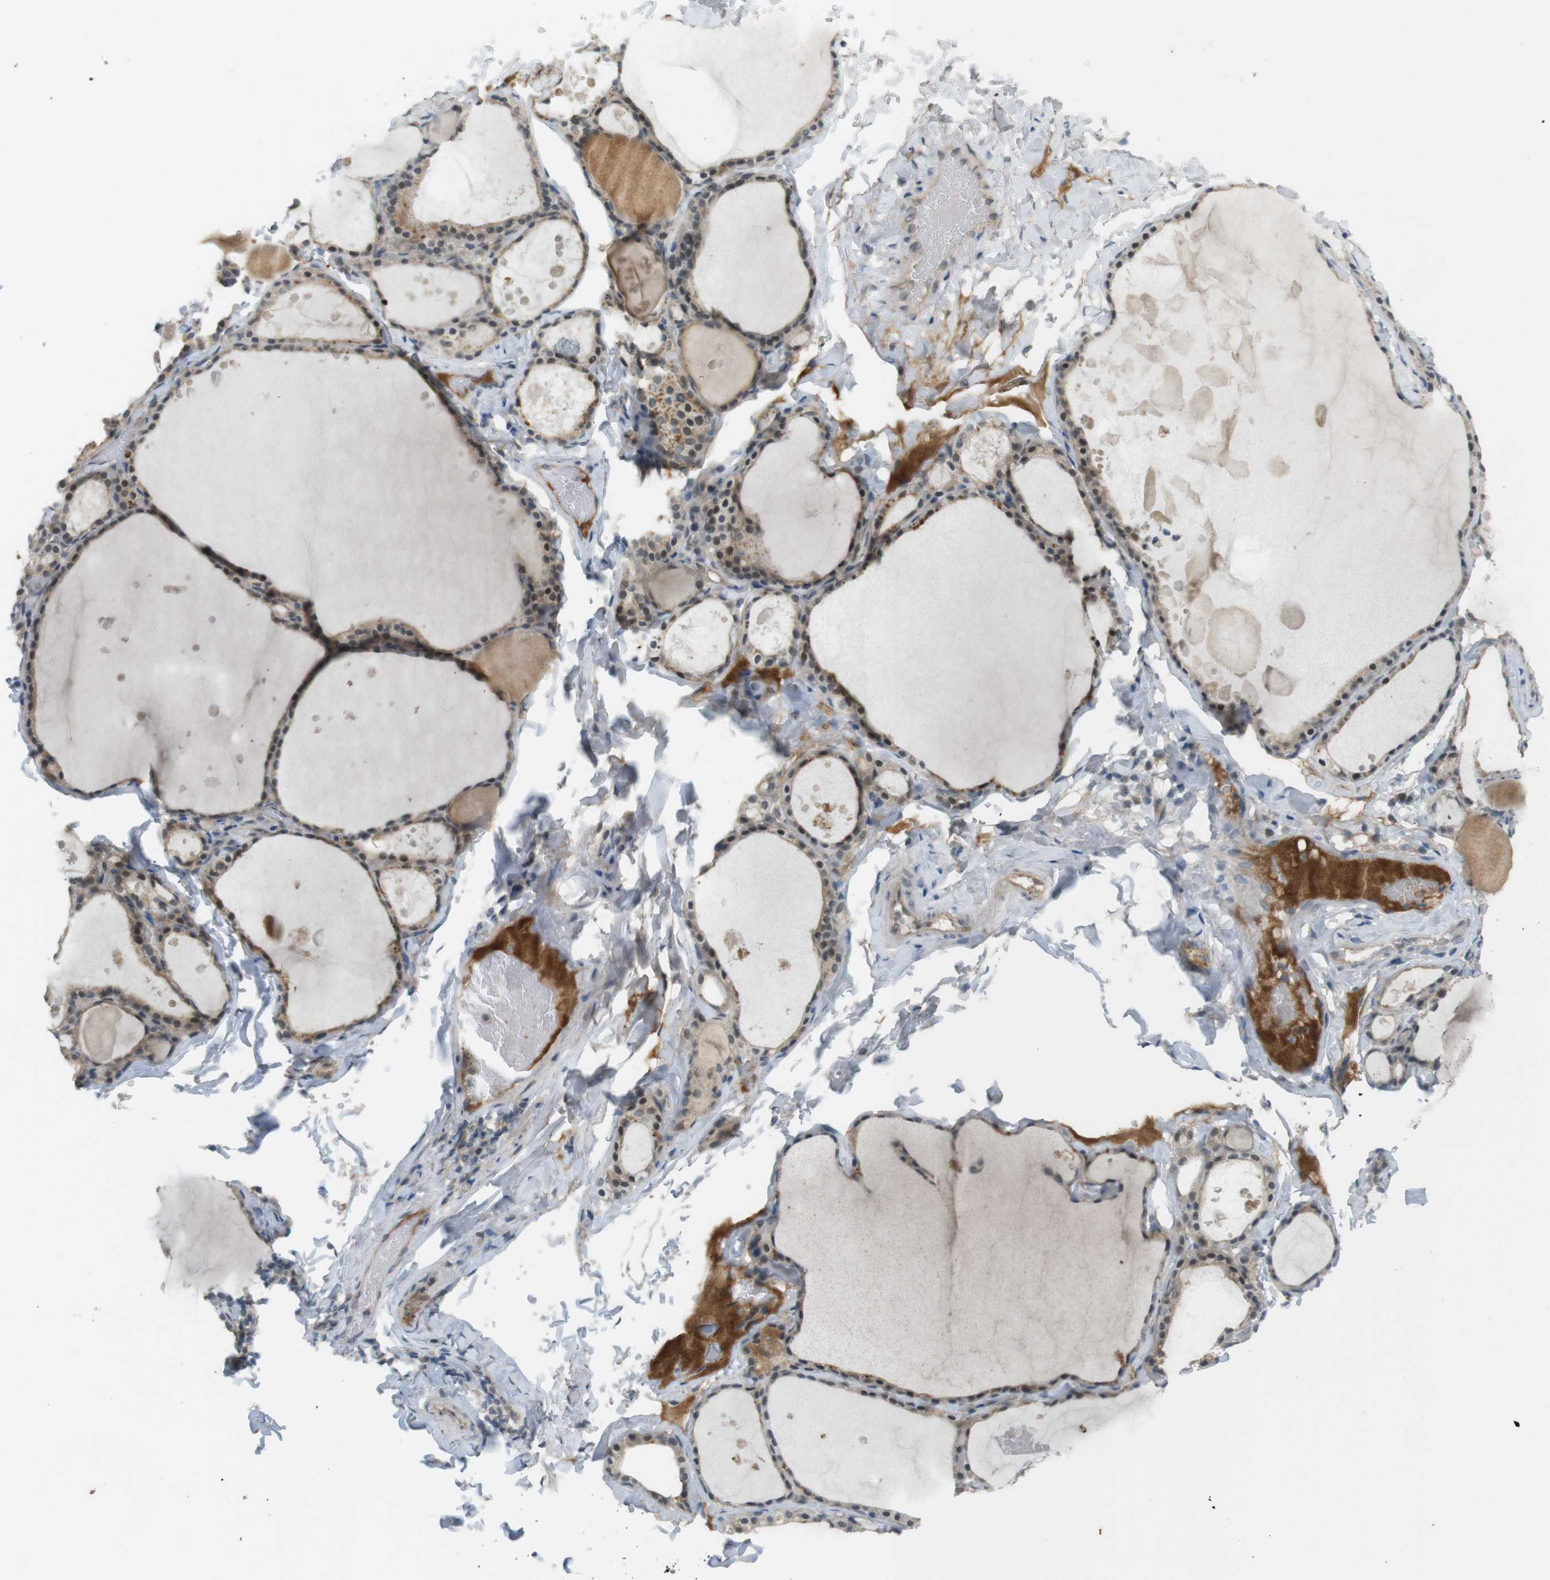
{"staining": {"intensity": "weak", "quantity": "25%-75%", "location": "cytoplasmic/membranous,nuclear"}, "tissue": "thyroid gland", "cell_type": "Glandular cells", "image_type": "normal", "snomed": [{"axis": "morphology", "description": "Normal tissue, NOS"}, {"axis": "topography", "description": "Thyroid gland"}], "caption": "Immunohistochemical staining of unremarkable human thyroid gland displays low levels of weak cytoplasmic/membranous,nuclear positivity in about 25%-75% of glandular cells. (Stains: DAB in brown, nuclei in blue, Microscopy: brightfield microscopy at high magnification).", "gene": "ZDHHC20", "patient": {"sex": "male", "age": 56}}